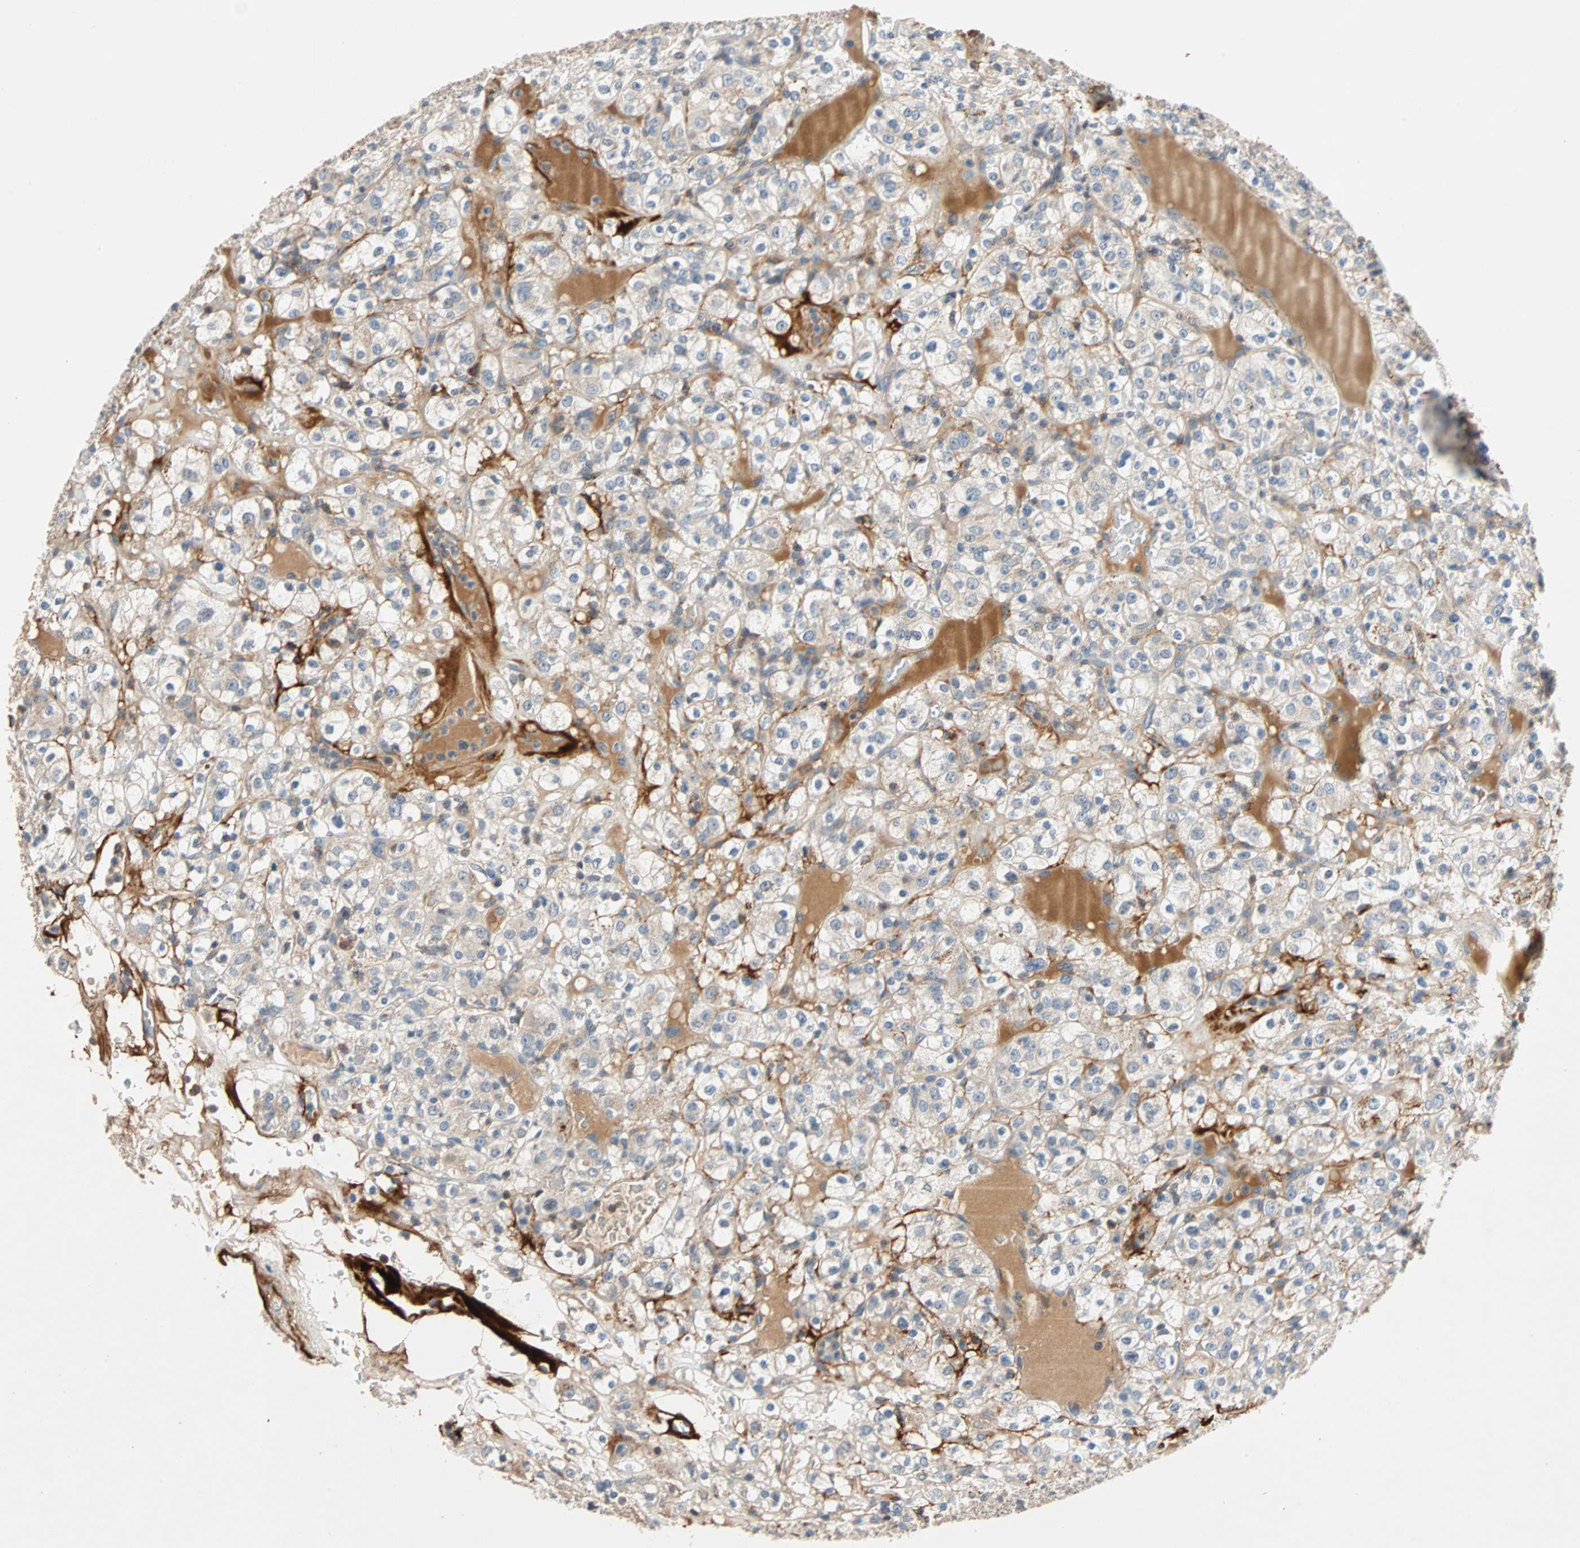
{"staining": {"intensity": "negative", "quantity": "none", "location": "none"}, "tissue": "renal cancer", "cell_type": "Tumor cells", "image_type": "cancer", "snomed": [{"axis": "morphology", "description": "Normal tissue, NOS"}, {"axis": "morphology", "description": "Adenocarcinoma, NOS"}, {"axis": "topography", "description": "Kidney"}], "caption": "IHC photomicrograph of neoplastic tissue: human renal cancer (adenocarcinoma) stained with DAB reveals no significant protein expression in tumor cells.", "gene": "MAP4K1", "patient": {"sex": "female", "age": 72}}